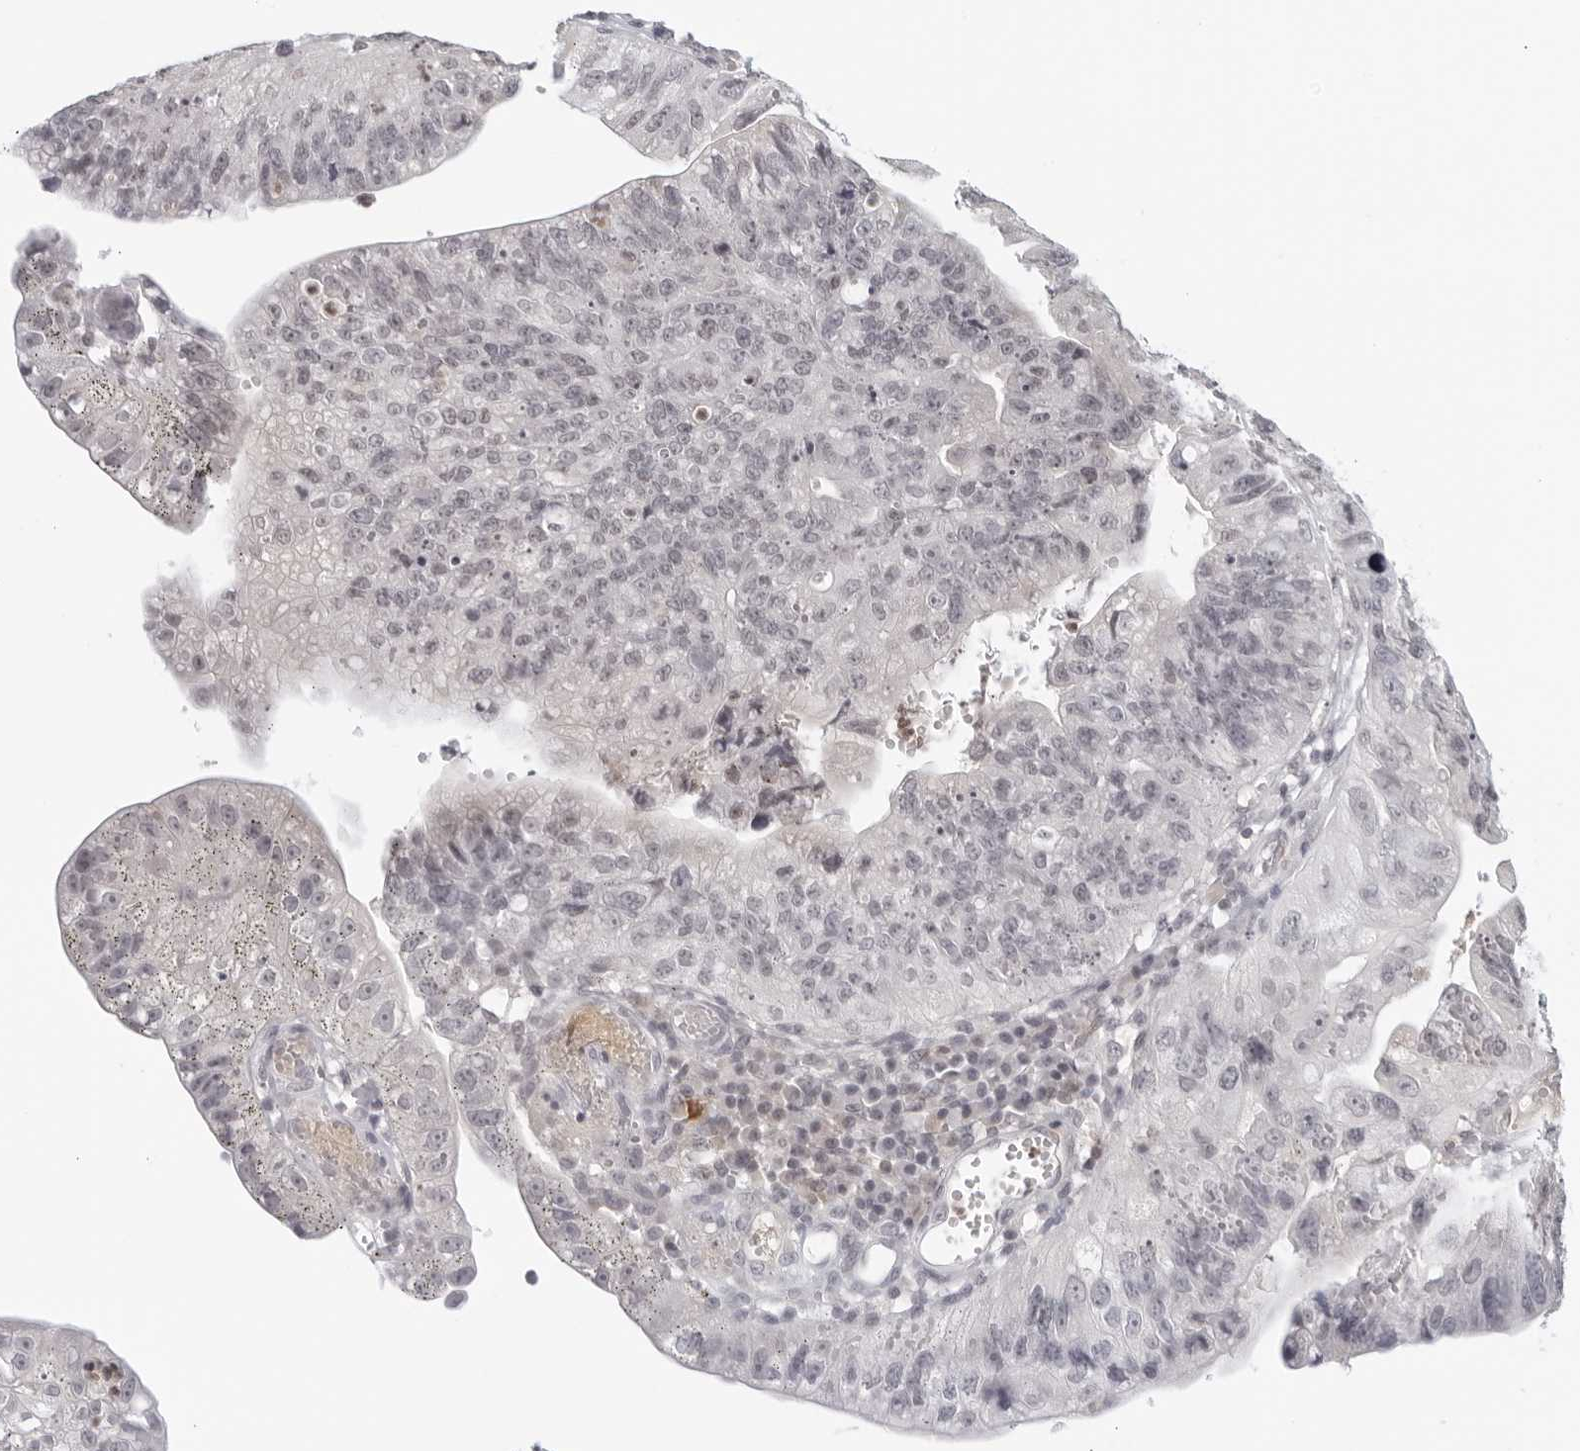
{"staining": {"intensity": "negative", "quantity": "none", "location": "none"}, "tissue": "stomach cancer", "cell_type": "Tumor cells", "image_type": "cancer", "snomed": [{"axis": "morphology", "description": "Adenocarcinoma, NOS"}, {"axis": "topography", "description": "Stomach"}], "caption": "Tumor cells show no significant positivity in stomach cancer. The staining was performed using DAB (3,3'-diaminobenzidine) to visualize the protein expression in brown, while the nuclei were stained in blue with hematoxylin (Magnification: 20x).", "gene": "RAB11FIP3", "patient": {"sex": "male", "age": 59}}